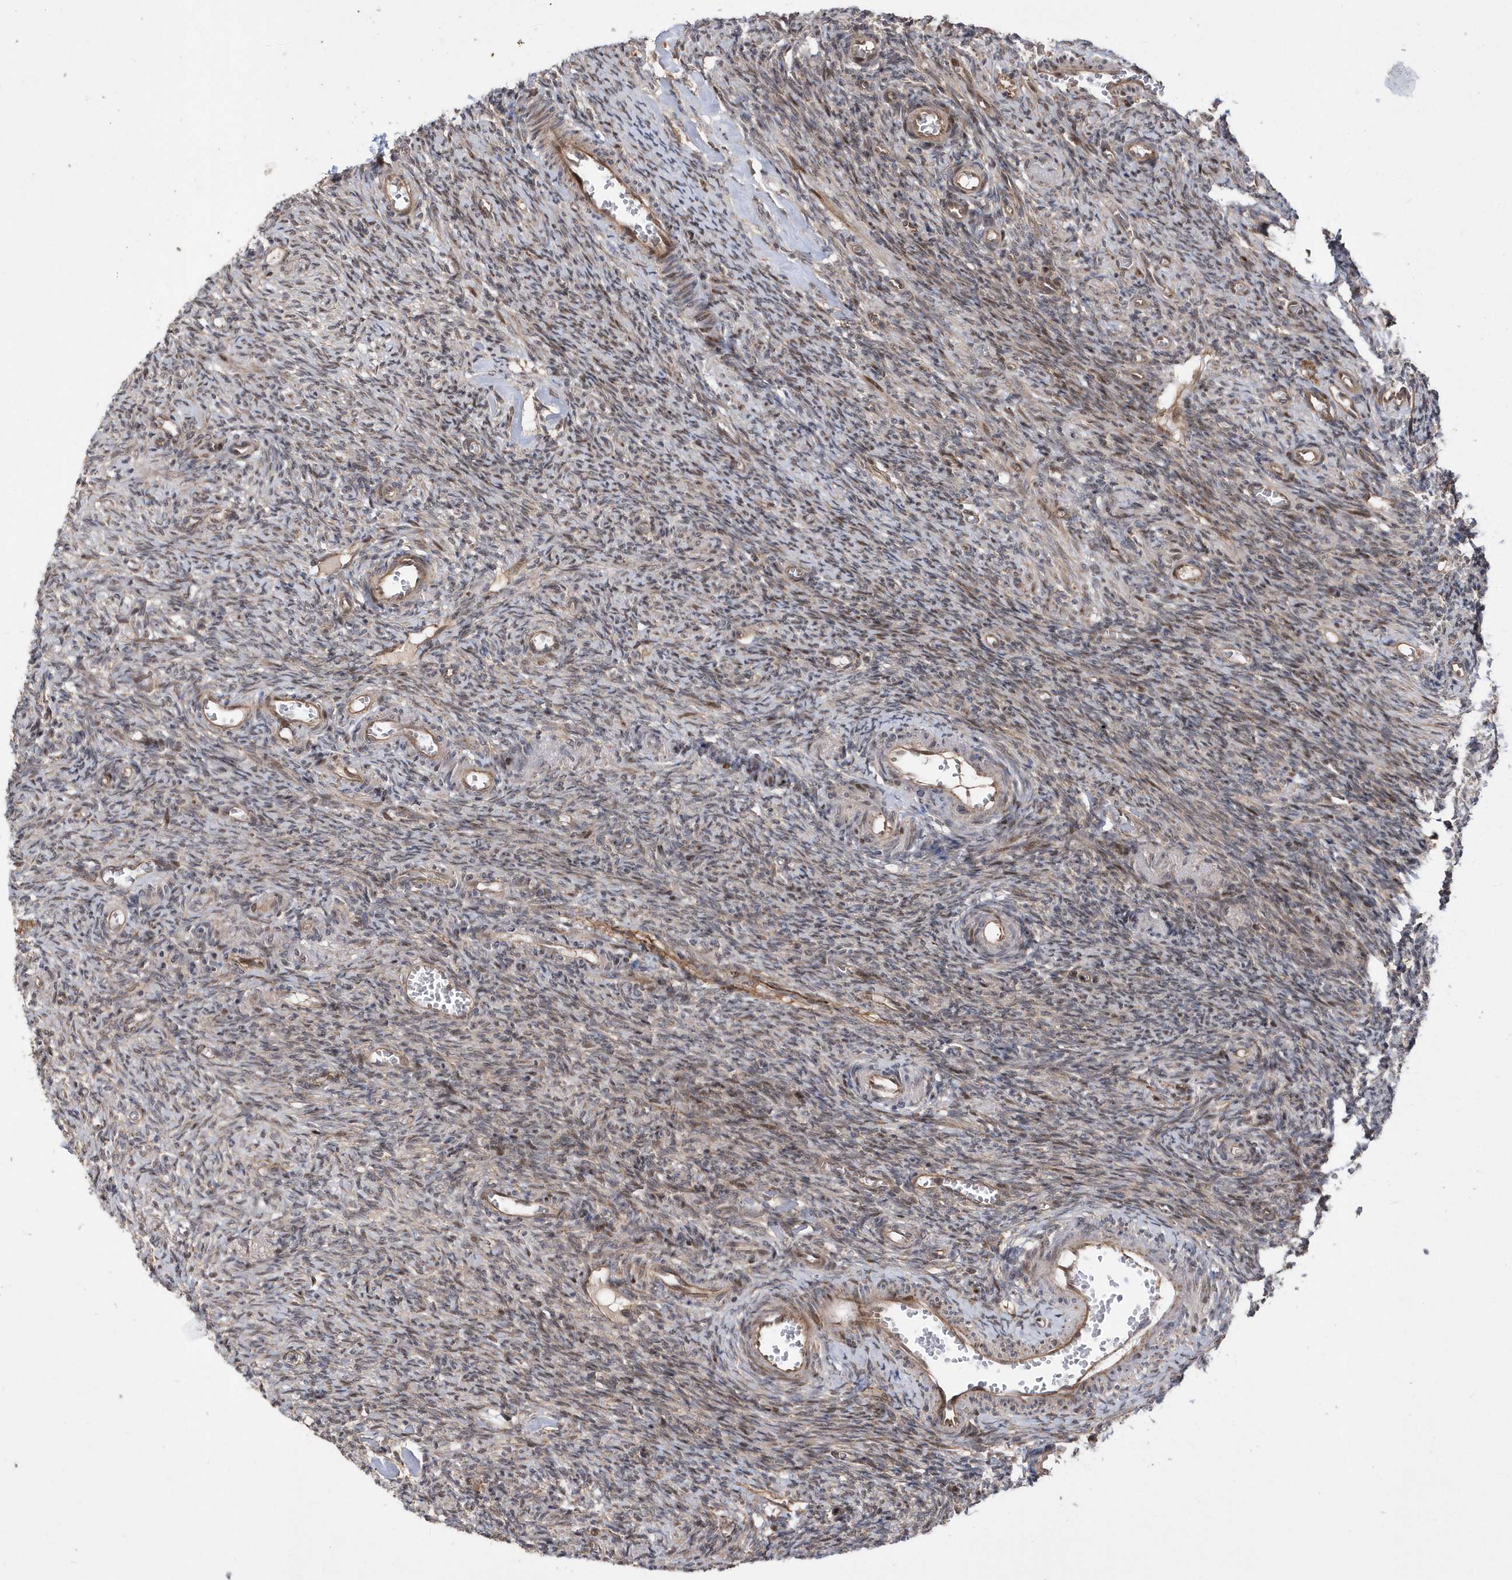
{"staining": {"intensity": "moderate", "quantity": ">75%", "location": "cytoplasmic/membranous,nuclear"}, "tissue": "ovary", "cell_type": "Follicle cells", "image_type": "normal", "snomed": [{"axis": "morphology", "description": "Normal tissue, NOS"}, {"axis": "topography", "description": "Ovary"}], "caption": "Unremarkable ovary exhibits moderate cytoplasmic/membranous,nuclear positivity in about >75% of follicle cells, visualized by immunohistochemistry.", "gene": "DALRD3", "patient": {"sex": "female", "age": 27}}